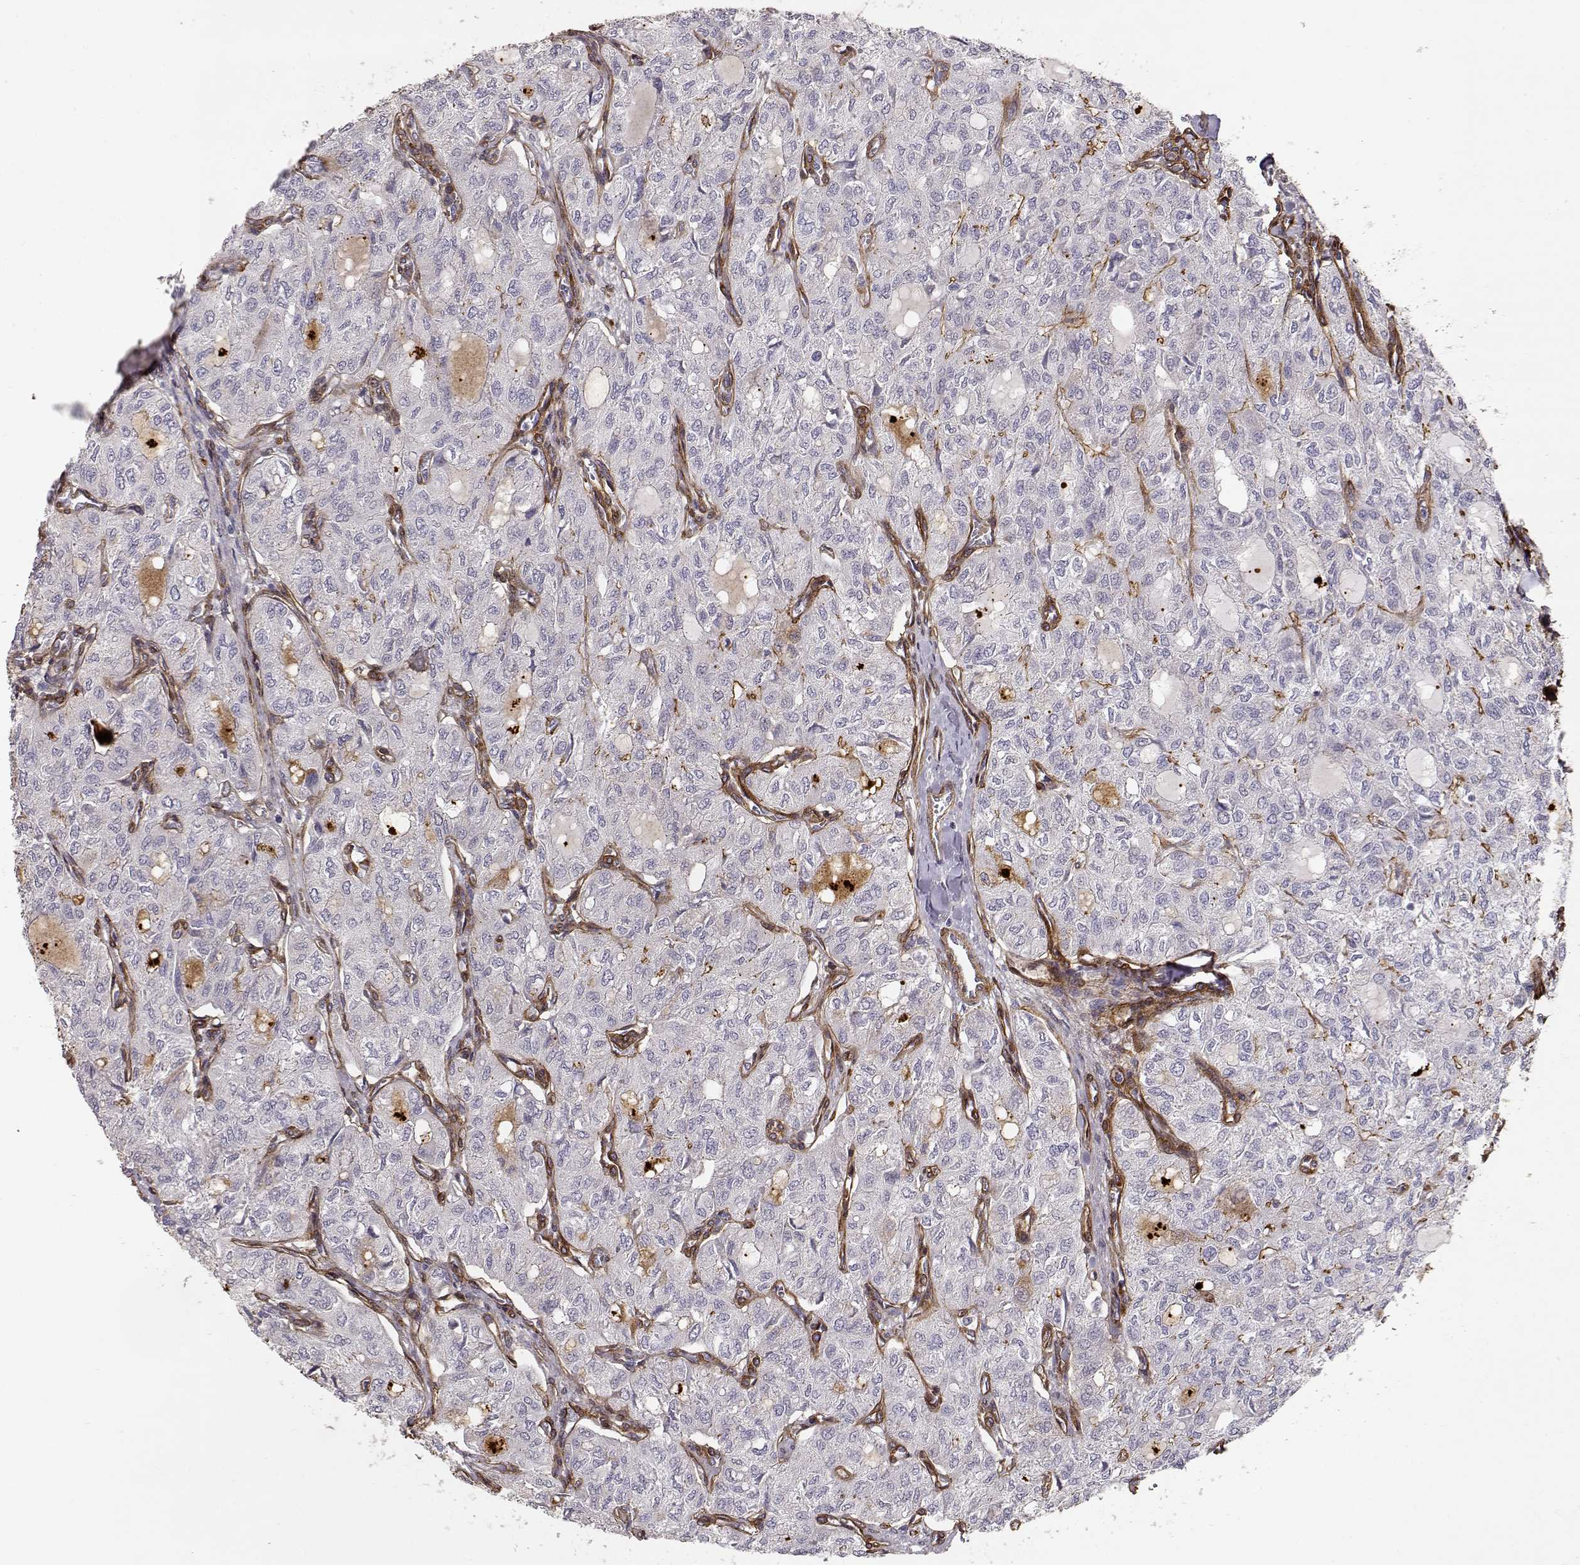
{"staining": {"intensity": "negative", "quantity": "none", "location": "none"}, "tissue": "thyroid cancer", "cell_type": "Tumor cells", "image_type": "cancer", "snomed": [{"axis": "morphology", "description": "Follicular adenoma carcinoma, NOS"}, {"axis": "topography", "description": "Thyroid gland"}], "caption": "Protein analysis of thyroid follicular adenoma carcinoma displays no significant staining in tumor cells.", "gene": "LAMC1", "patient": {"sex": "male", "age": 75}}